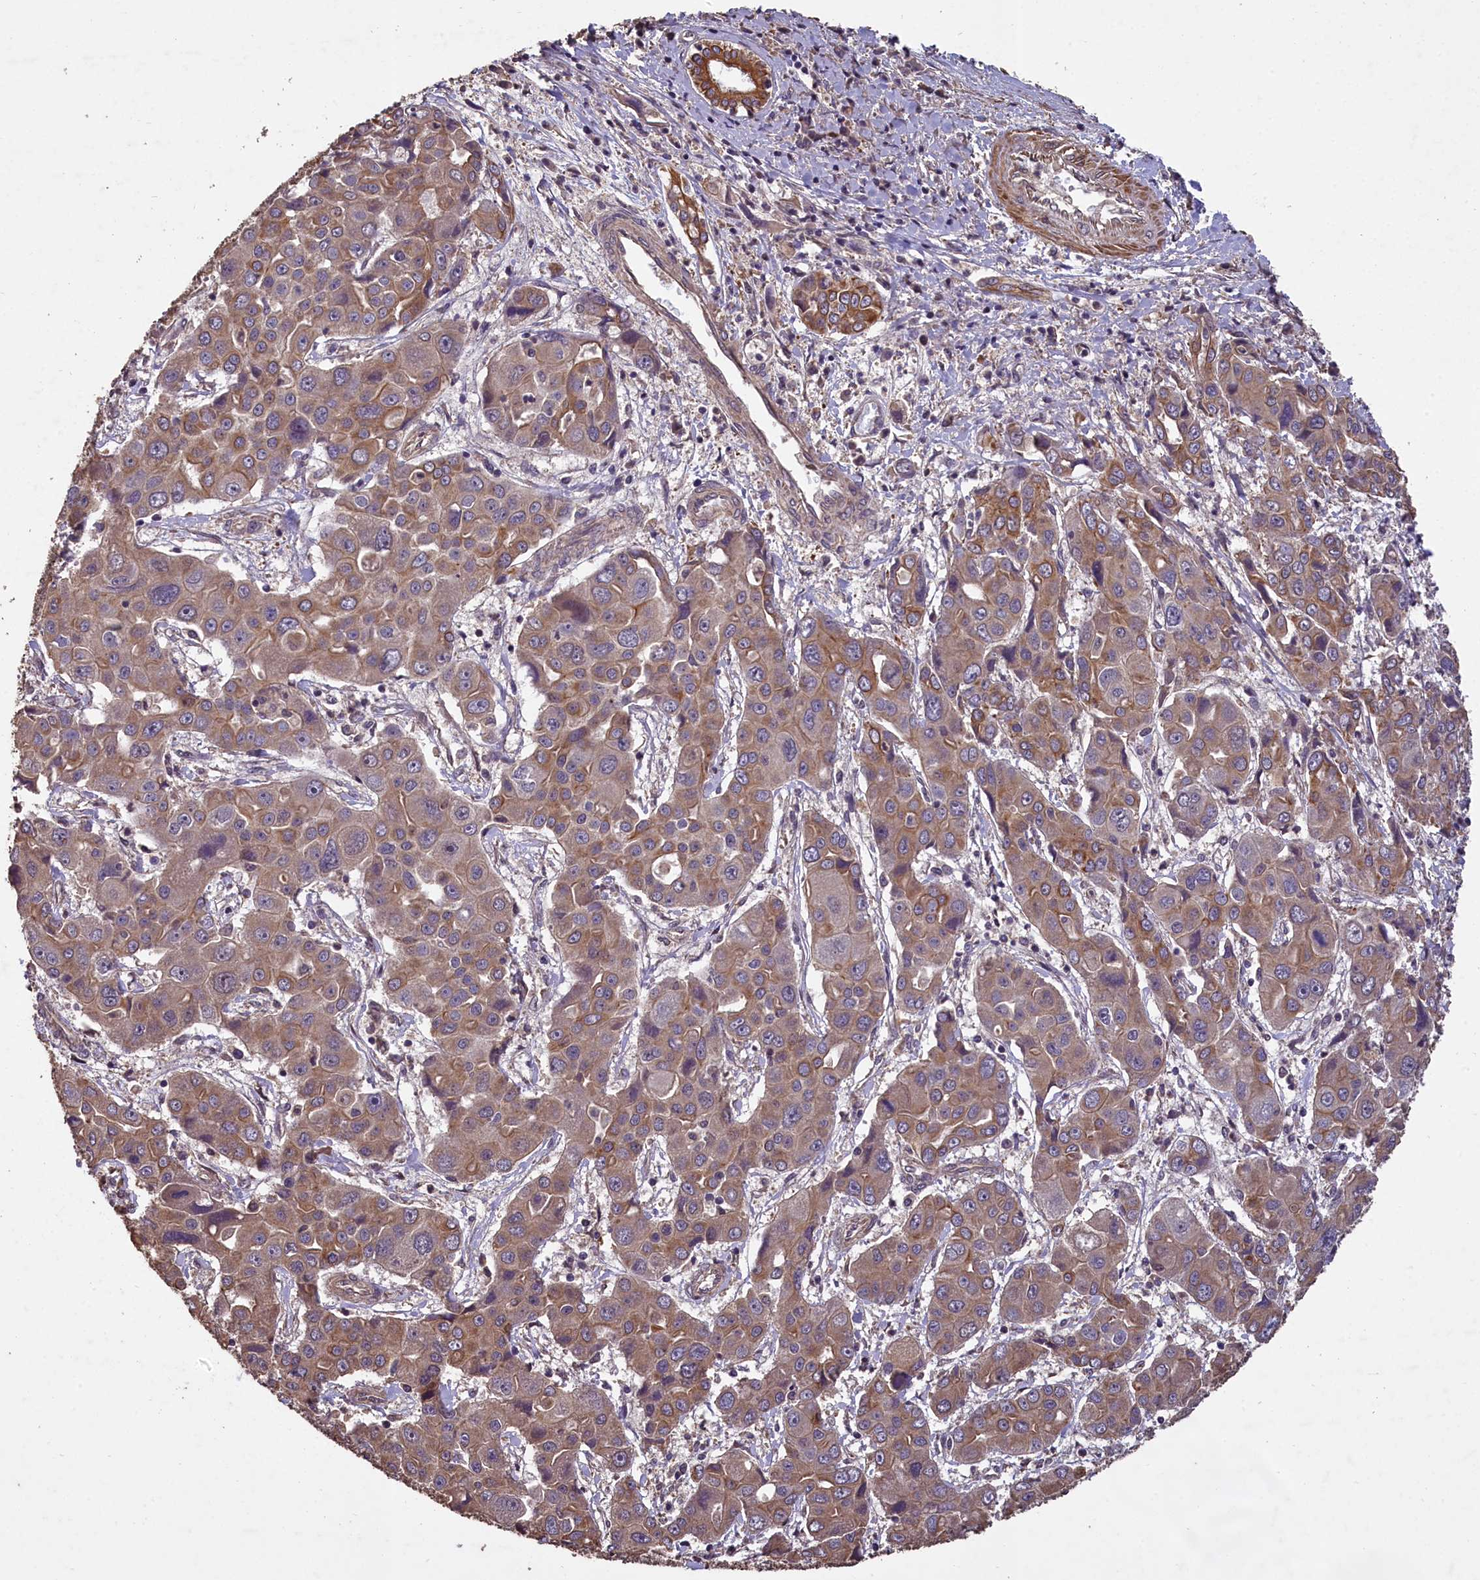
{"staining": {"intensity": "weak", "quantity": "25%-75%", "location": "cytoplasmic/membranous"}, "tissue": "liver cancer", "cell_type": "Tumor cells", "image_type": "cancer", "snomed": [{"axis": "morphology", "description": "Cholangiocarcinoma"}, {"axis": "topography", "description": "Liver"}], "caption": "This is a micrograph of IHC staining of liver cancer (cholangiocarcinoma), which shows weak positivity in the cytoplasmic/membranous of tumor cells.", "gene": "CHD9", "patient": {"sex": "male", "age": 67}}